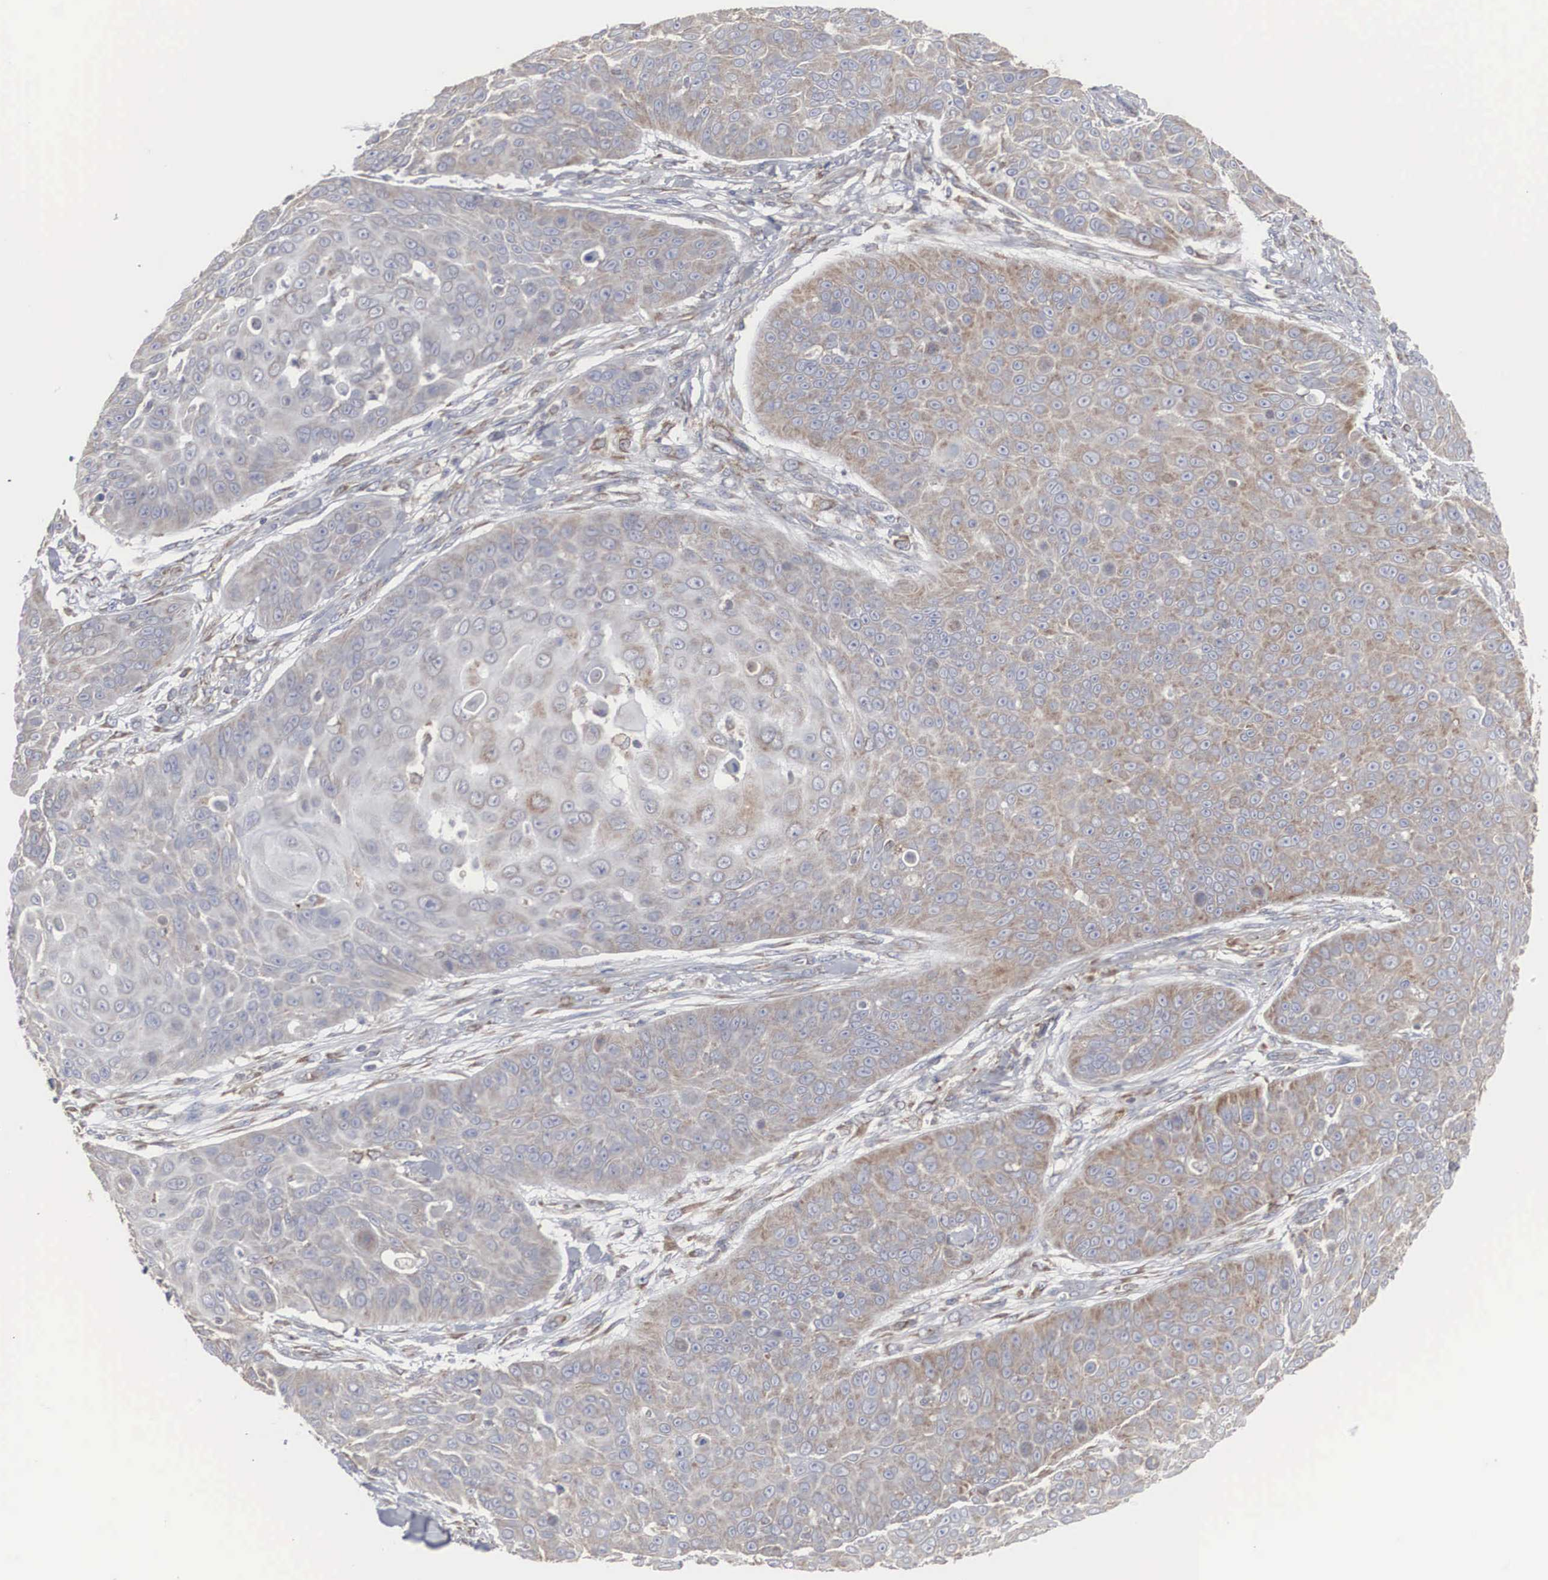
{"staining": {"intensity": "moderate", "quantity": "25%-75%", "location": "cytoplasmic/membranous"}, "tissue": "skin cancer", "cell_type": "Tumor cells", "image_type": "cancer", "snomed": [{"axis": "morphology", "description": "Squamous cell carcinoma, NOS"}, {"axis": "topography", "description": "Skin"}], "caption": "A medium amount of moderate cytoplasmic/membranous staining is identified in about 25%-75% of tumor cells in squamous cell carcinoma (skin) tissue.", "gene": "MIA2", "patient": {"sex": "male", "age": 82}}